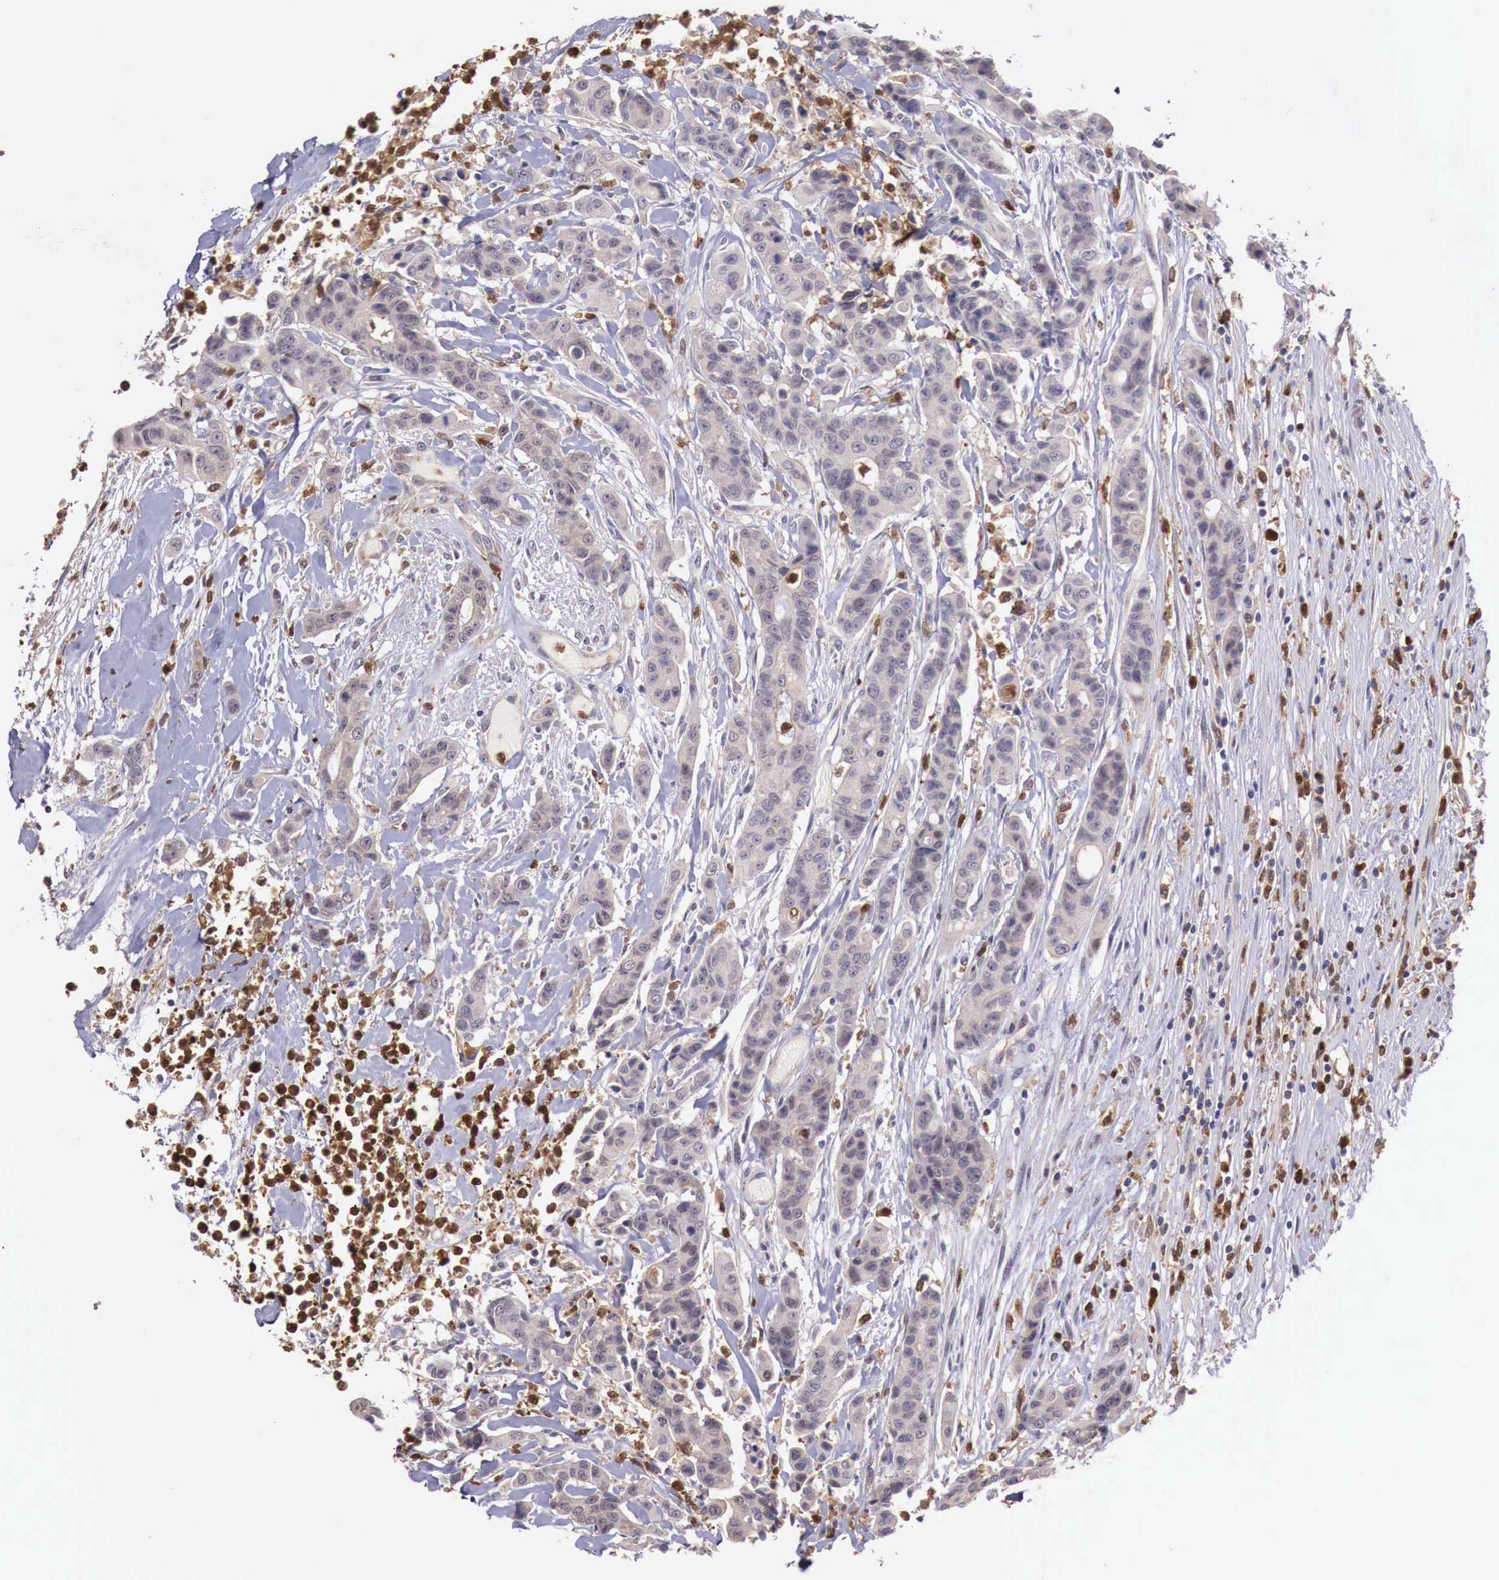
{"staining": {"intensity": "weak", "quantity": ">75%", "location": "cytoplasmic/membranous"}, "tissue": "colorectal cancer", "cell_type": "Tumor cells", "image_type": "cancer", "snomed": [{"axis": "morphology", "description": "Adenocarcinoma, NOS"}, {"axis": "topography", "description": "Colon"}], "caption": "Immunohistochemistry (IHC) (DAB (3,3'-diaminobenzidine)) staining of human colorectal adenocarcinoma demonstrates weak cytoplasmic/membranous protein staining in about >75% of tumor cells. Nuclei are stained in blue.", "gene": "GAB2", "patient": {"sex": "female", "age": 70}}